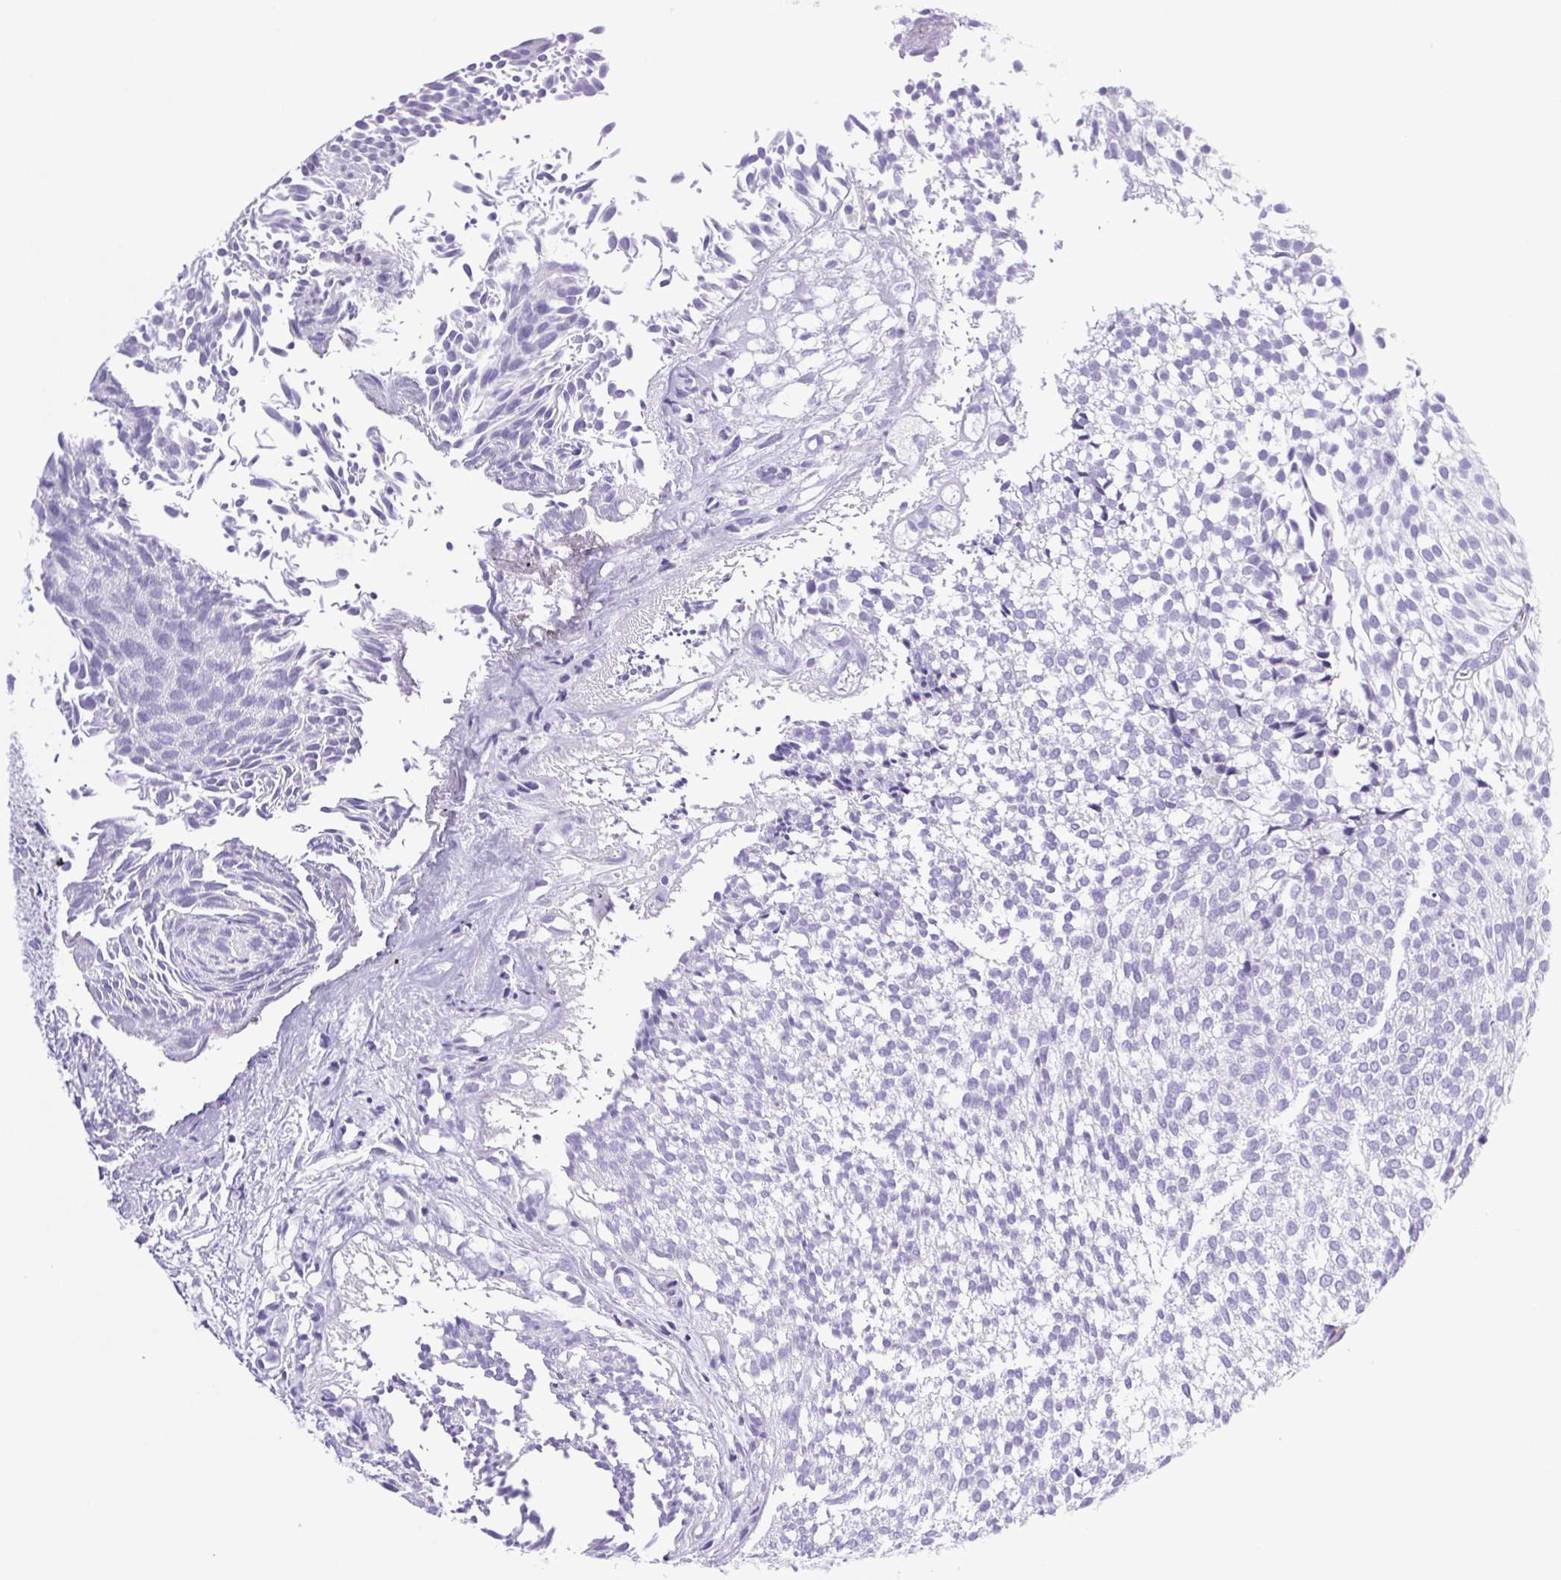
{"staining": {"intensity": "negative", "quantity": "none", "location": "none"}, "tissue": "urothelial cancer", "cell_type": "Tumor cells", "image_type": "cancer", "snomed": [{"axis": "morphology", "description": "Urothelial carcinoma, Low grade"}, {"axis": "topography", "description": "Urinary bladder"}], "caption": "Immunohistochemical staining of urothelial cancer displays no significant positivity in tumor cells.", "gene": "SYNPR", "patient": {"sex": "male", "age": 91}}